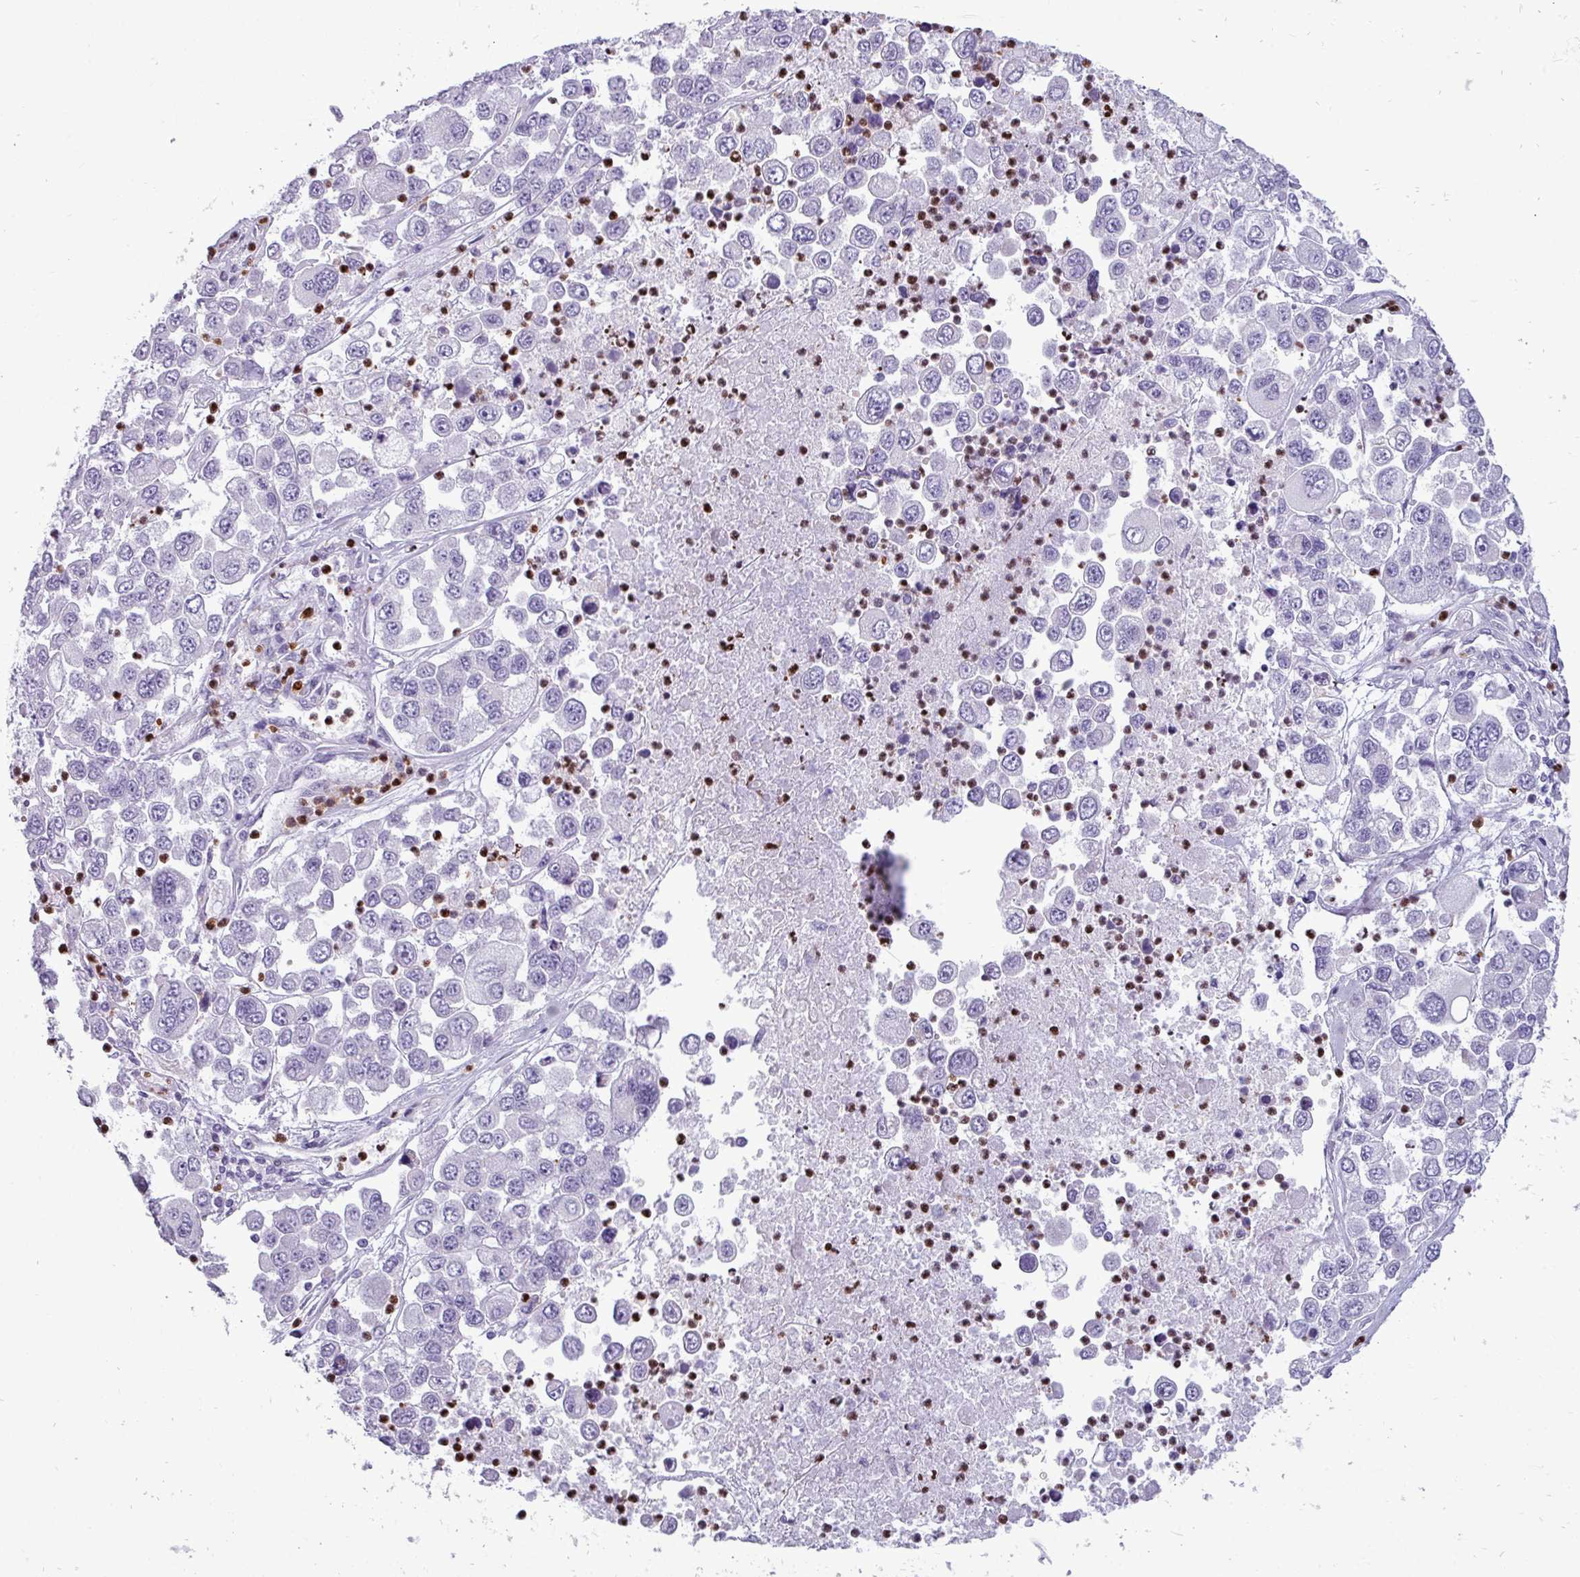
{"staining": {"intensity": "negative", "quantity": "none", "location": "none"}, "tissue": "melanoma", "cell_type": "Tumor cells", "image_type": "cancer", "snomed": [{"axis": "morphology", "description": "Malignant melanoma, Metastatic site"}, {"axis": "topography", "description": "Lymph node"}], "caption": "Photomicrograph shows no significant protein expression in tumor cells of melanoma.", "gene": "TRIM39", "patient": {"sex": "female", "age": 54}}